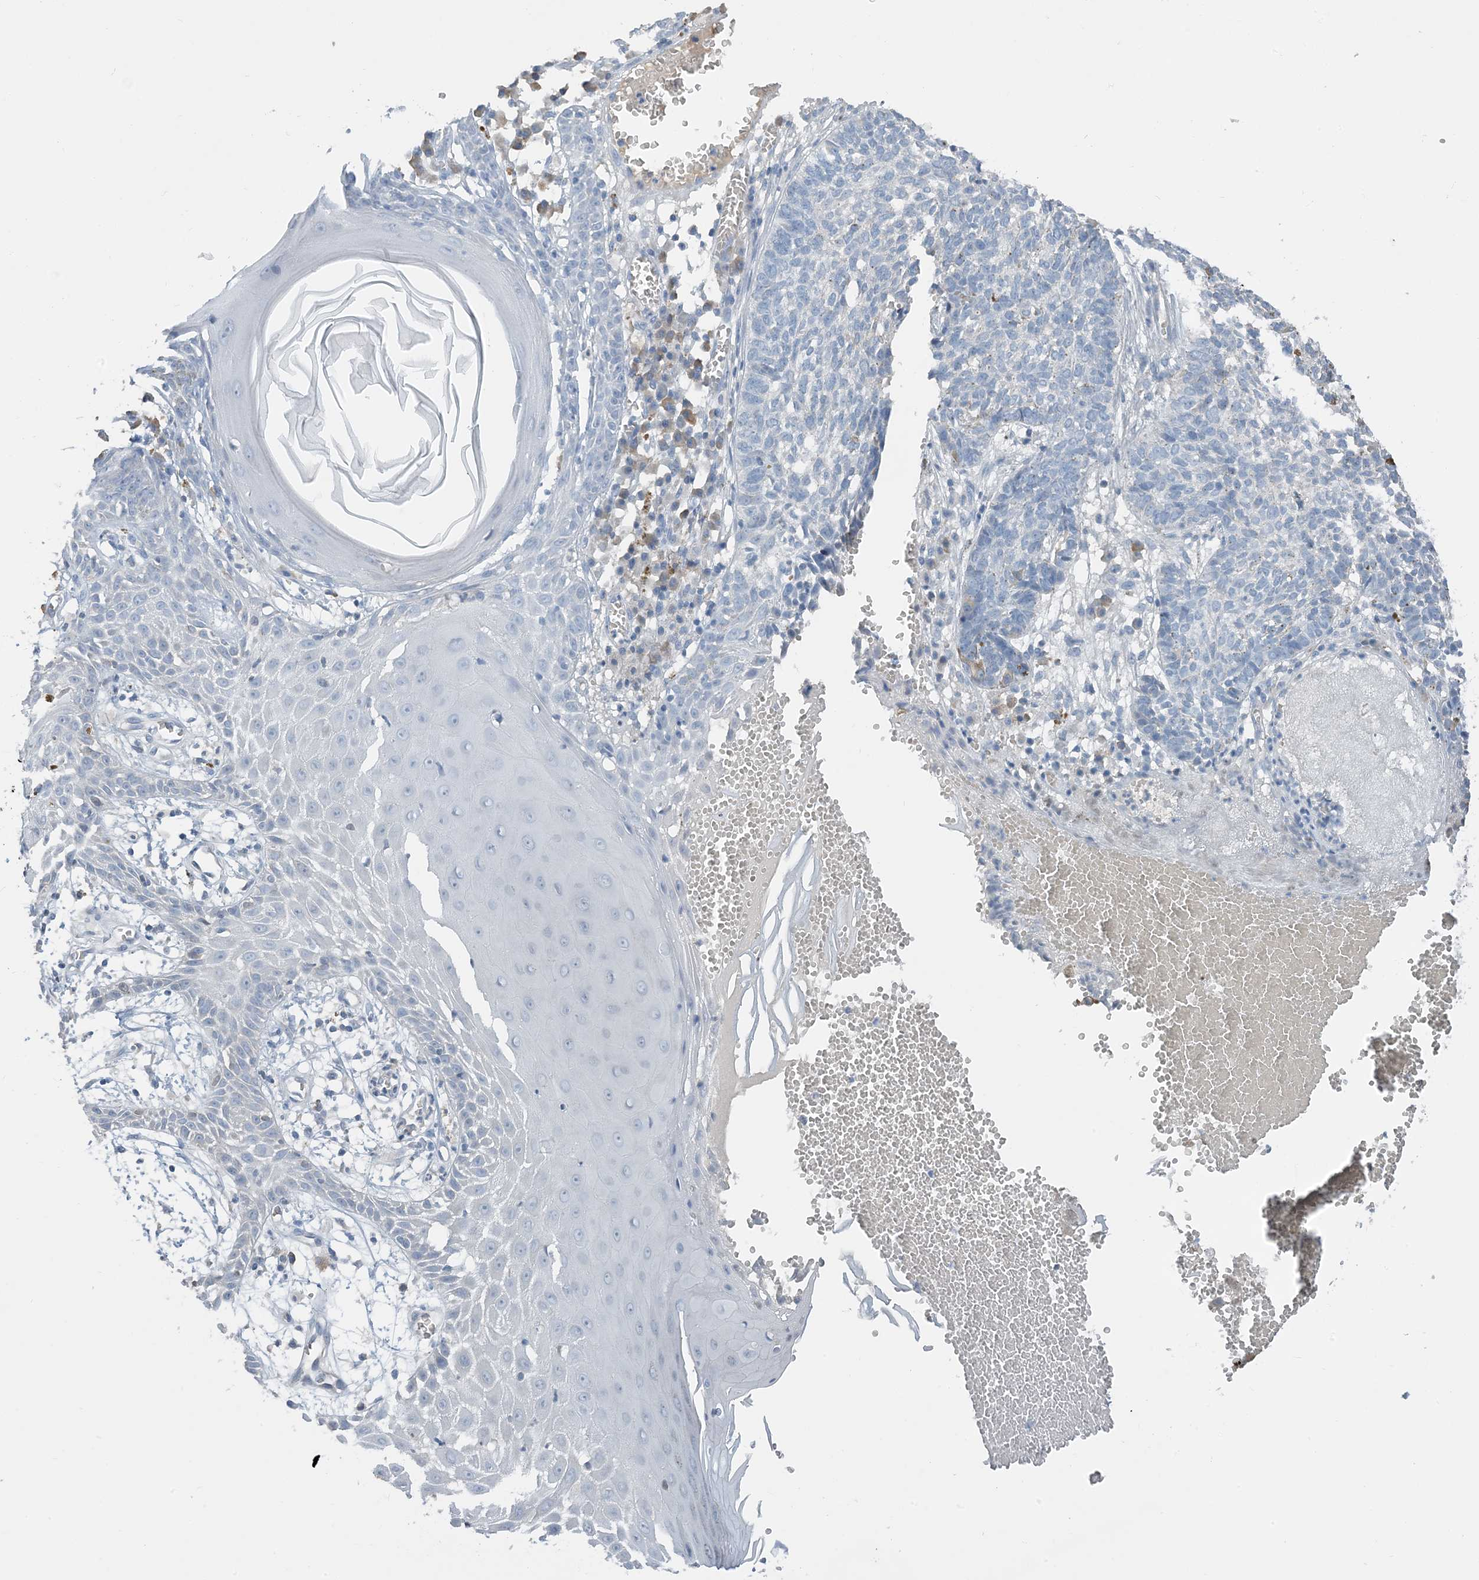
{"staining": {"intensity": "negative", "quantity": "none", "location": "none"}, "tissue": "skin cancer", "cell_type": "Tumor cells", "image_type": "cancer", "snomed": [{"axis": "morphology", "description": "Basal cell carcinoma"}, {"axis": "topography", "description": "Skin"}], "caption": "A high-resolution image shows IHC staining of basal cell carcinoma (skin), which shows no significant staining in tumor cells. (Stains: DAB immunohistochemistry with hematoxylin counter stain, Microscopy: brightfield microscopy at high magnification).", "gene": "CTRL", "patient": {"sex": "male", "age": 85}}